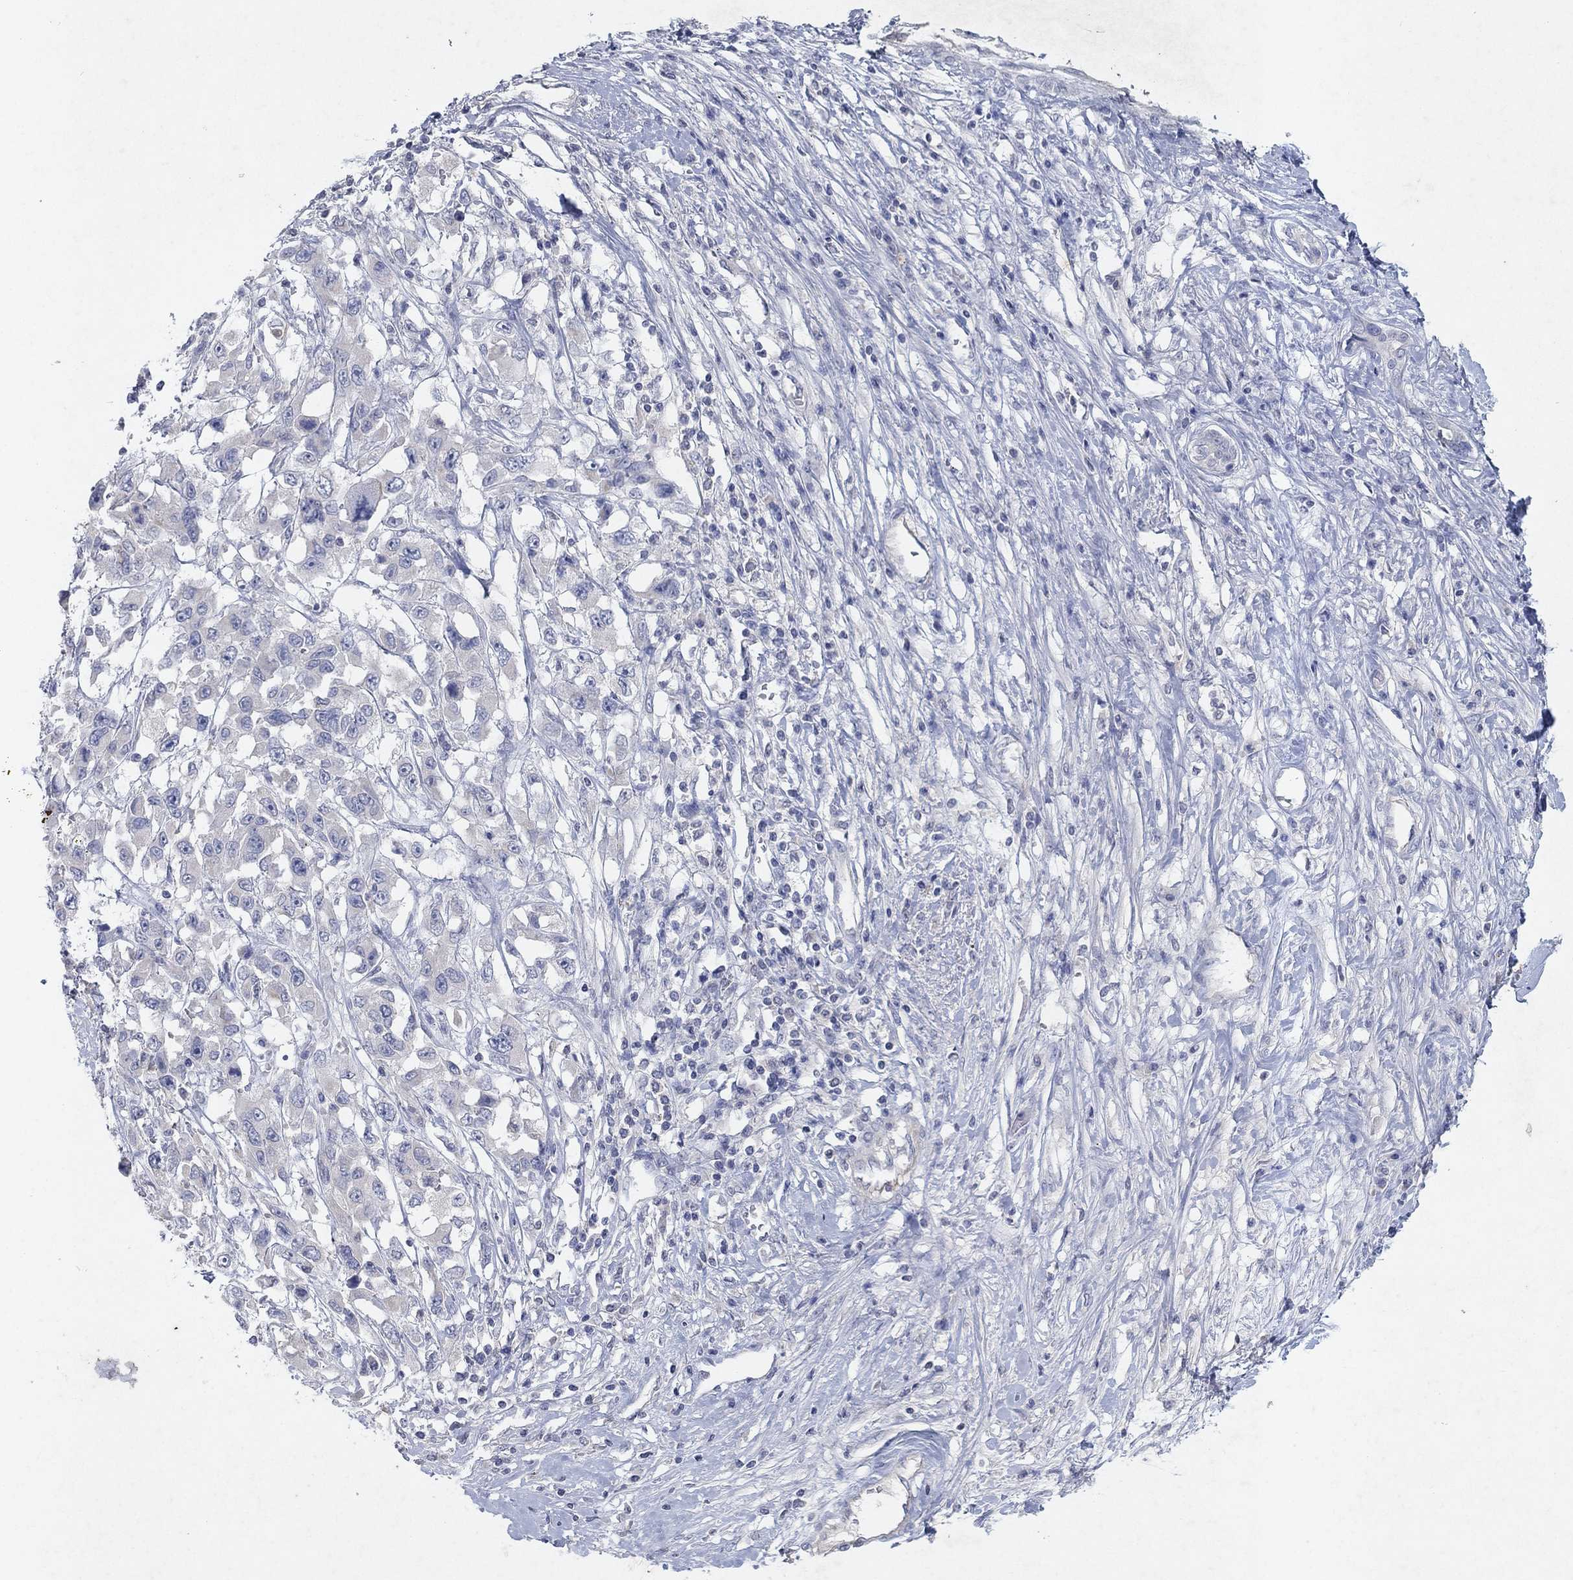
{"staining": {"intensity": "negative", "quantity": "none", "location": "none"}, "tissue": "liver cancer", "cell_type": "Tumor cells", "image_type": "cancer", "snomed": [{"axis": "morphology", "description": "Adenocarcinoma, NOS"}, {"axis": "morphology", "description": "Cholangiocarcinoma"}, {"axis": "topography", "description": "Liver"}], "caption": "DAB immunohistochemical staining of human liver adenocarcinoma shows no significant positivity in tumor cells.", "gene": "KRT40", "patient": {"sex": "male", "age": 64}}